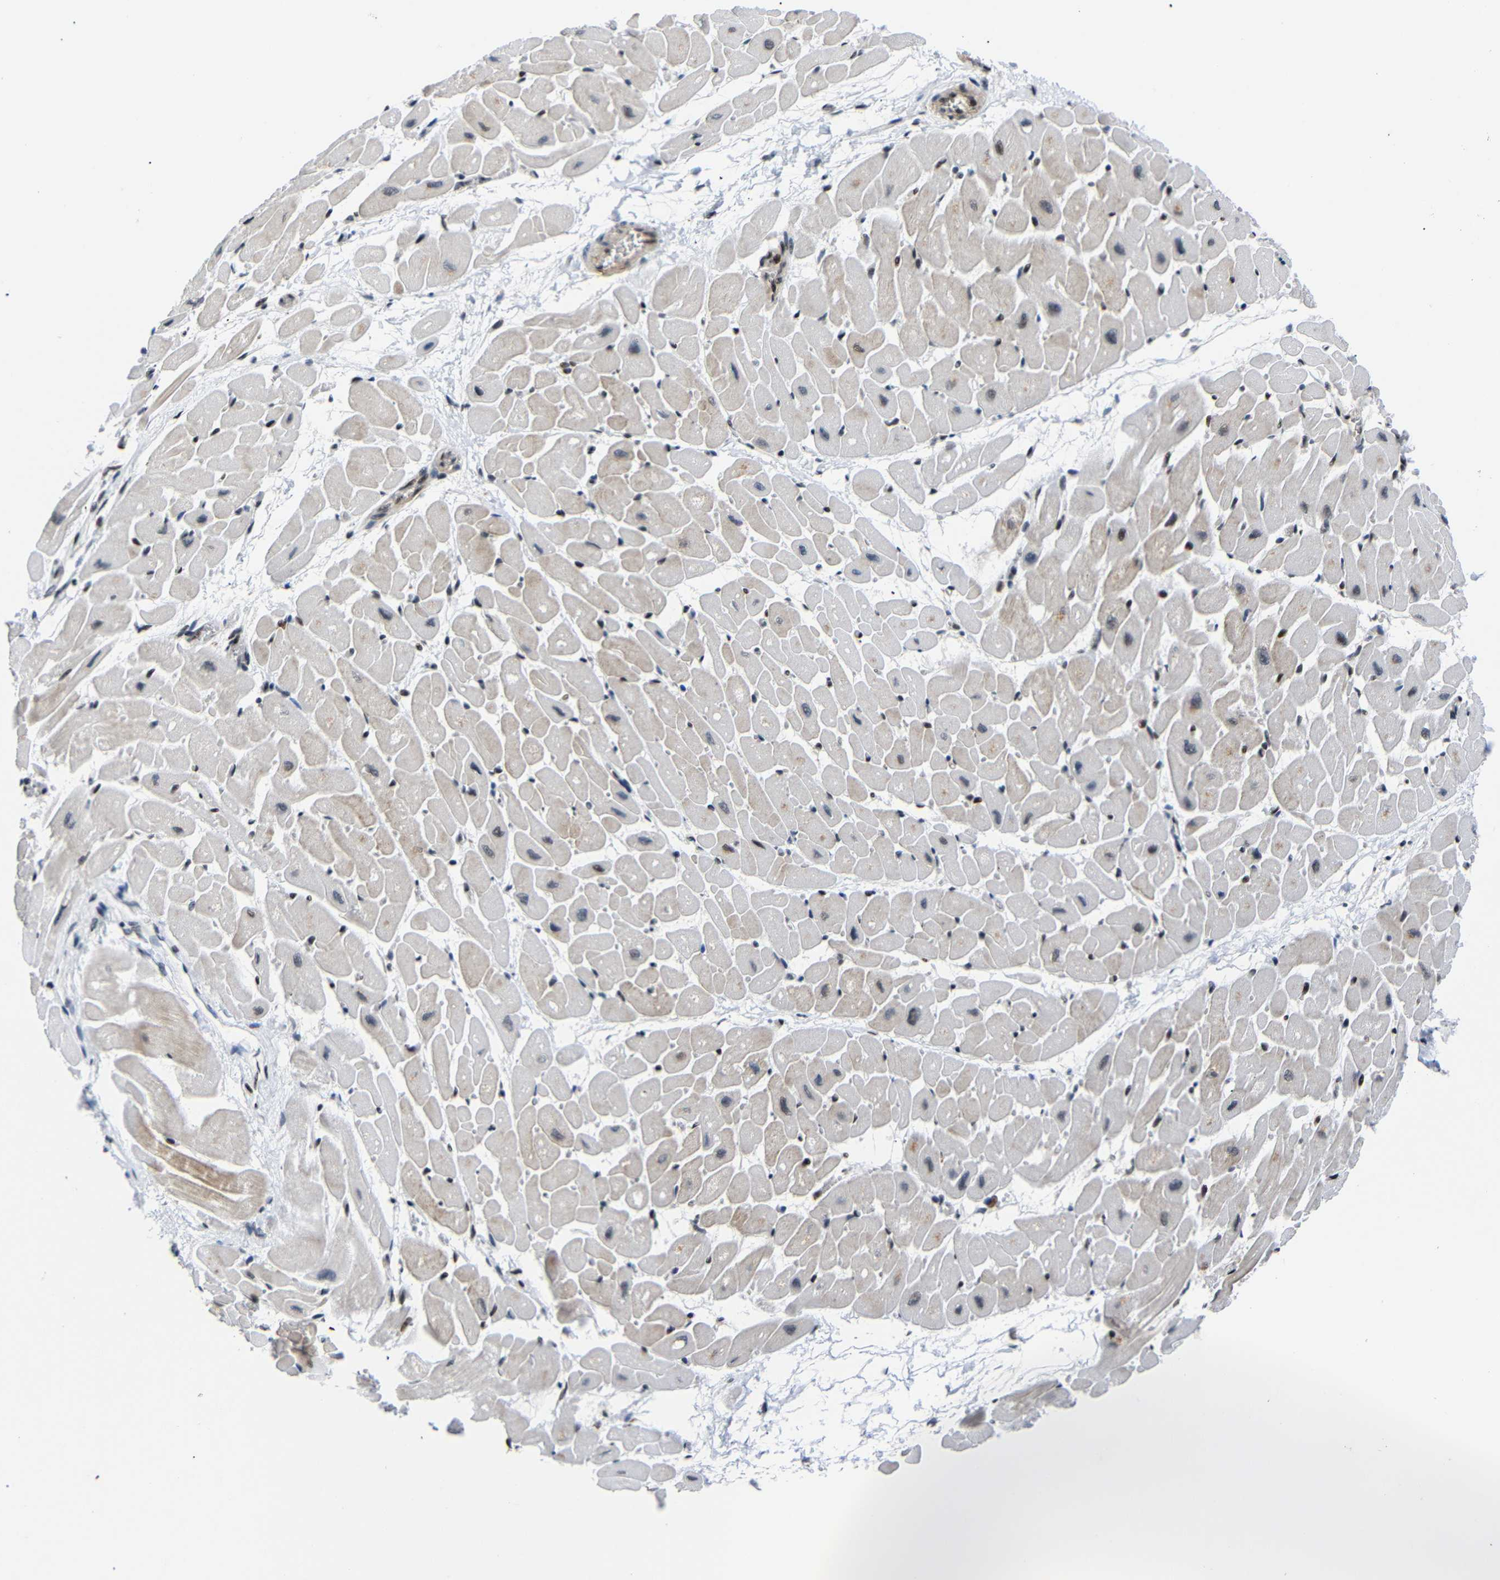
{"staining": {"intensity": "moderate", "quantity": "<25%", "location": "cytoplasmic/membranous,nuclear"}, "tissue": "heart muscle", "cell_type": "Cardiomyocytes", "image_type": "normal", "snomed": [{"axis": "morphology", "description": "Normal tissue, NOS"}, {"axis": "topography", "description": "Heart"}], "caption": "Immunohistochemical staining of benign human heart muscle shows low levels of moderate cytoplasmic/membranous,nuclear expression in about <25% of cardiomyocytes. The staining is performed using DAB (3,3'-diaminobenzidine) brown chromogen to label protein expression. The nuclei are counter-stained blue using hematoxylin.", "gene": "SETDB2", "patient": {"sex": "male", "age": 45}}